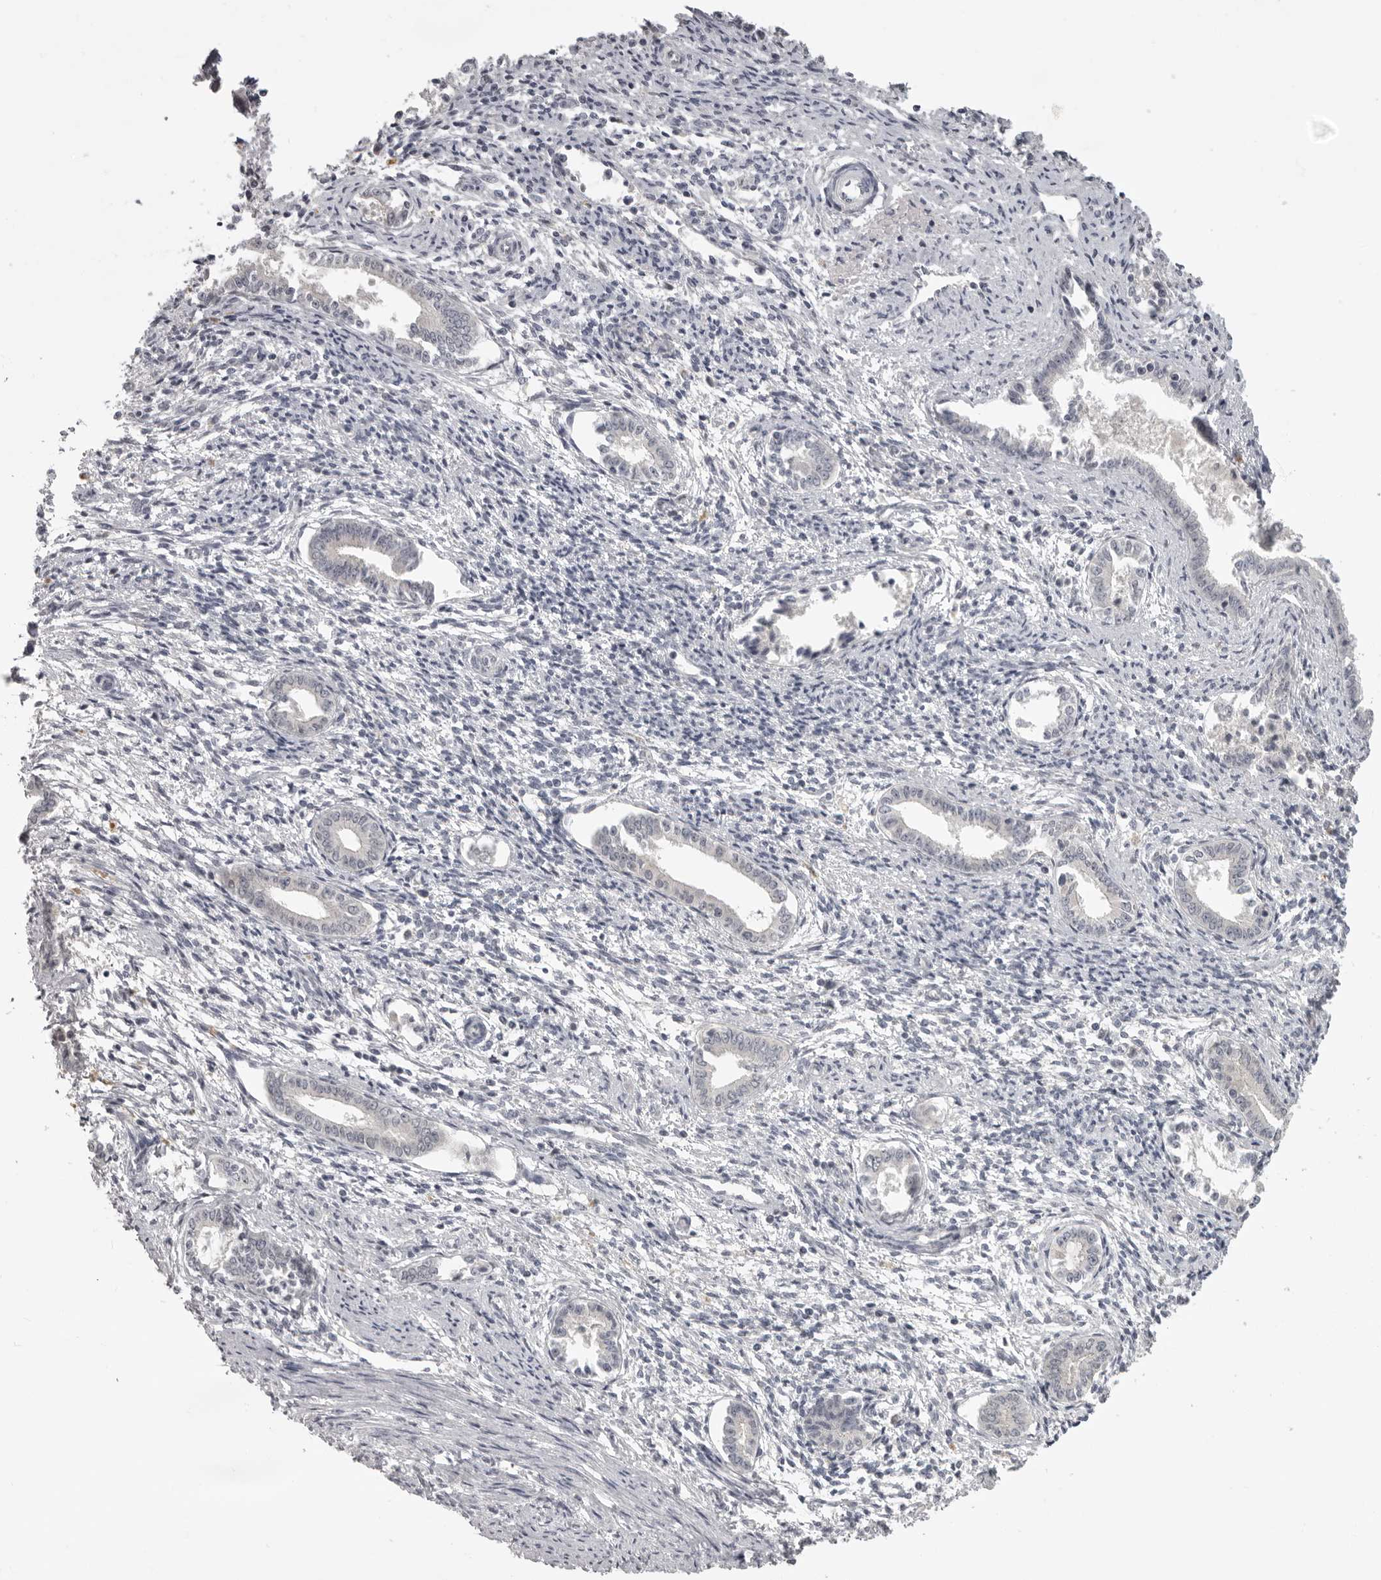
{"staining": {"intensity": "negative", "quantity": "none", "location": "none"}, "tissue": "endometrium", "cell_type": "Cells in endometrial stroma", "image_type": "normal", "snomed": [{"axis": "morphology", "description": "Normal tissue, NOS"}, {"axis": "topography", "description": "Endometrium"}], "caption": "A high-resolution histopathology image shows immunohistochemistry staining of unremarkable endometrium, which shows no significant expression in cells in endometrial stroma.", "gene": "MRTO4", "patient": {"sex": "female", "age": 56}}